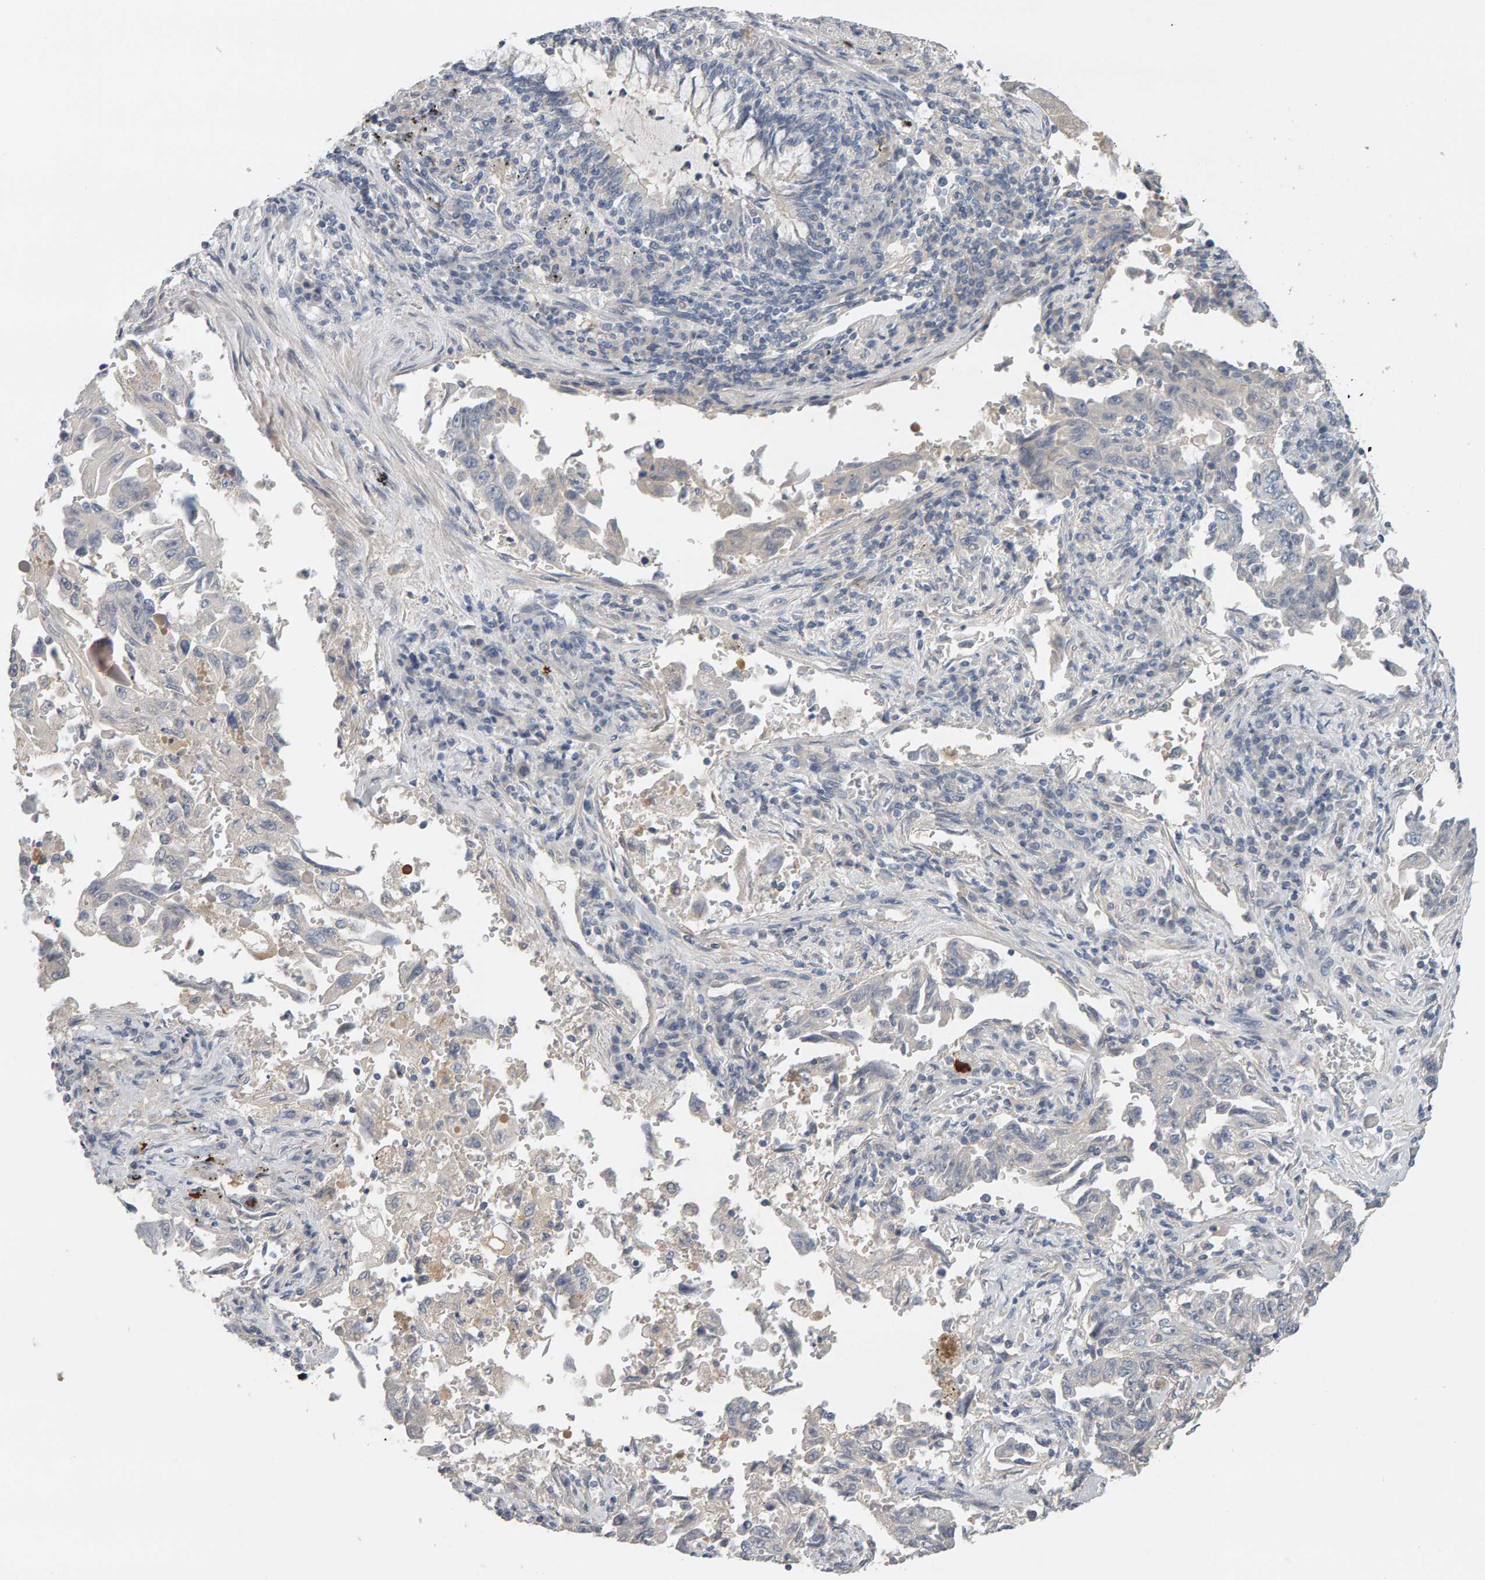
{"staining": {"intensity": "negative", "quantity": "none", "location": "none"}, "tissue": "lung cancer", "cell_type": "Tumor cells", "image_type": "cancer", "snomed": [{"axis": "morphology", "description": "Adenocarcinoma, NOS"}, {"axis": "topography", "description": "Lung"}], "caption": "This is a photomicrograph of IHC staining of lung adenocarcinoma, which shows no staining in tumor cells. (Stains: DAB (3,3'-diaminobenzidine) immunohistochemistry (IHC) with hematoxylin counter stain, Microscopy: brightfield microscopy at high magnification).", "gene": "GFUS", "patient": {"sex": "female", "age": 51}}